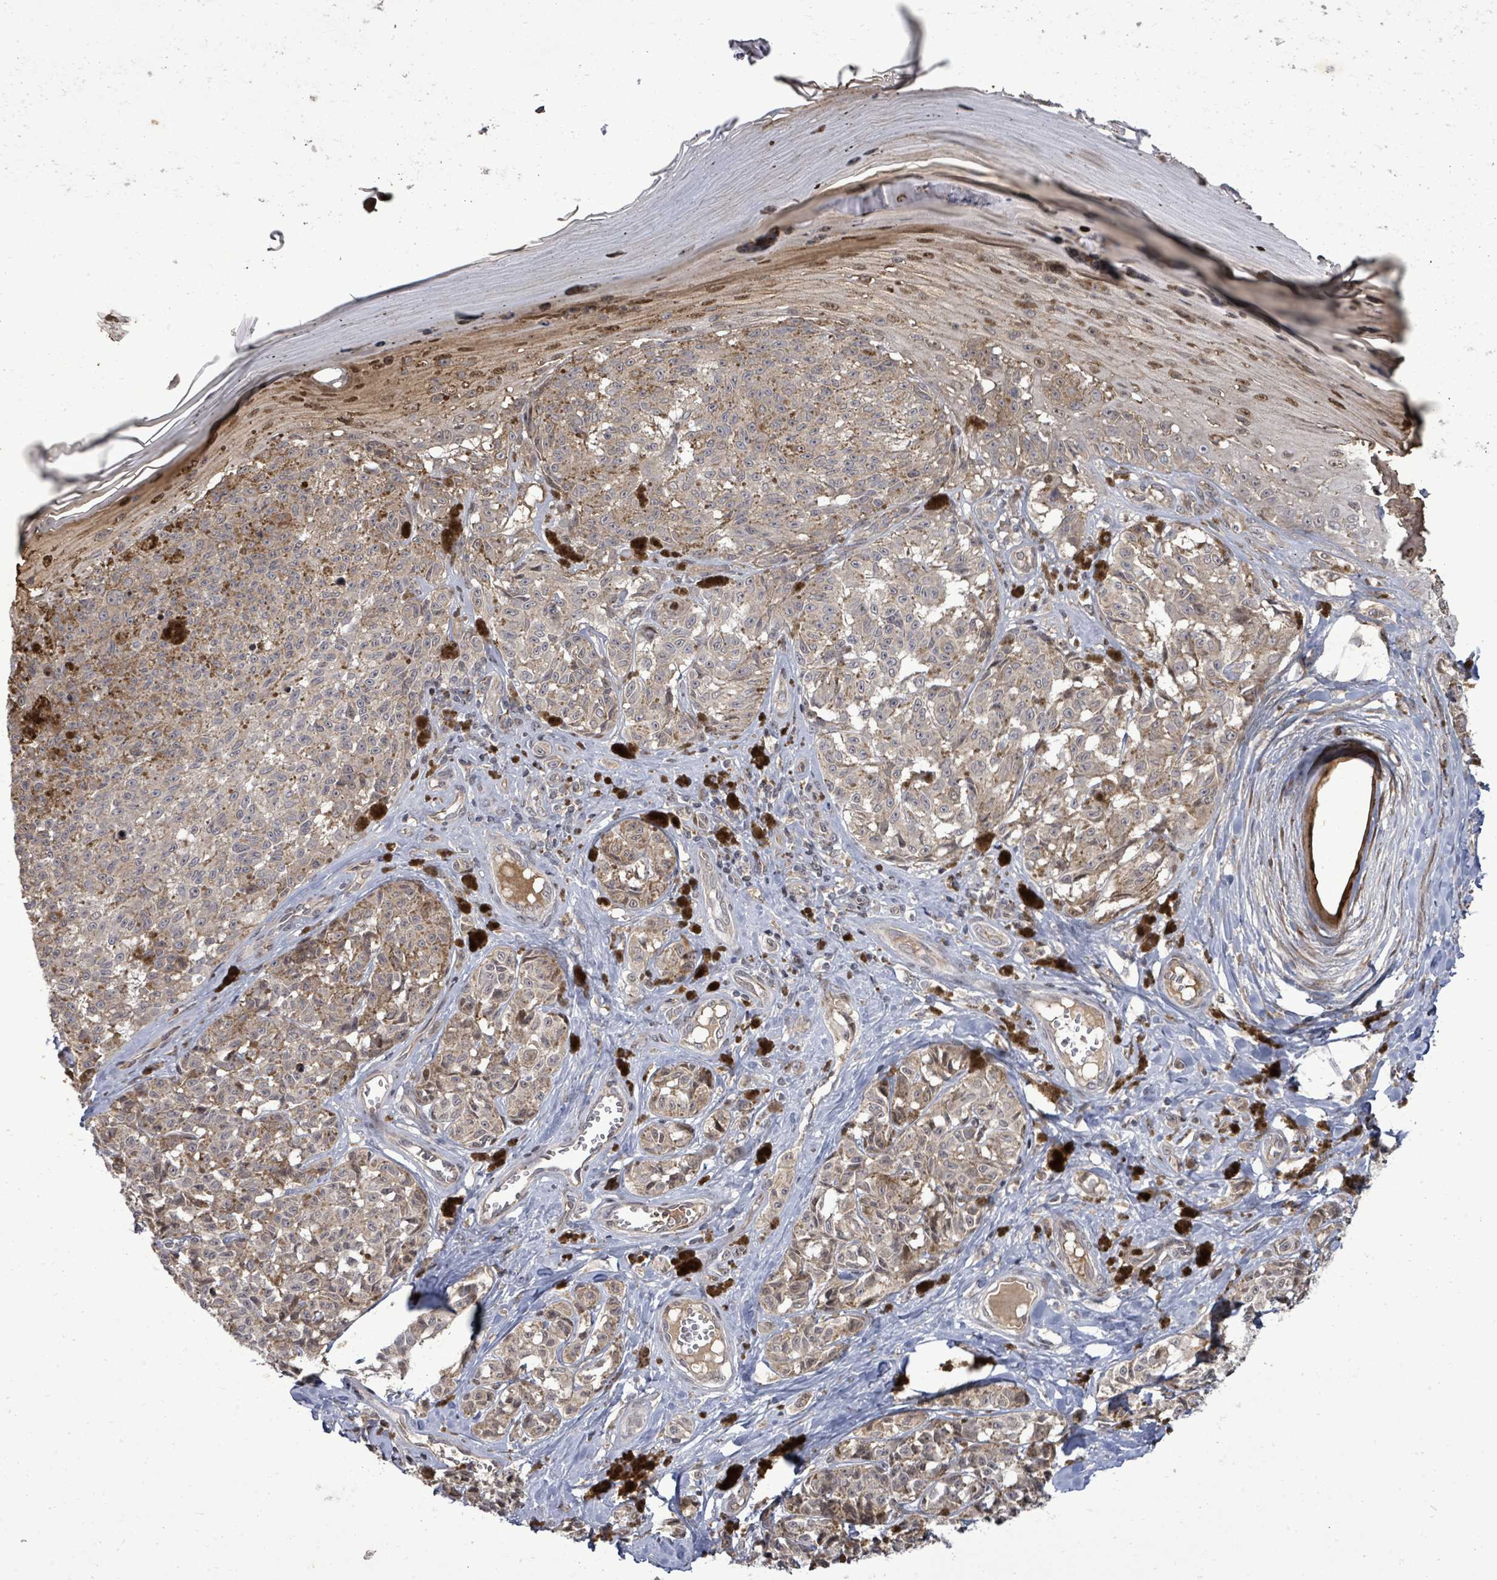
{"staining": {"intensity": "weak", "quantity": ">75%", "location": "cytoplasmic/membranous"}, "tissue": "melanoma", "cell_type": "Tumor cells", "image_type": "cancer", "snomed": [{"axis": "morphology", "description": "Malignant melanoma, NOS"}, {"axis": "topography", "description": "Skin"}], "caption": "Human malignant melanoma stained with a brown dye demonstrates weak cytoplasmic/membranous positive positivity in approximately >75% of tumor cells.", "gene": "KRTAP27-1", "patient": {"sex": "female", "age": 65}}